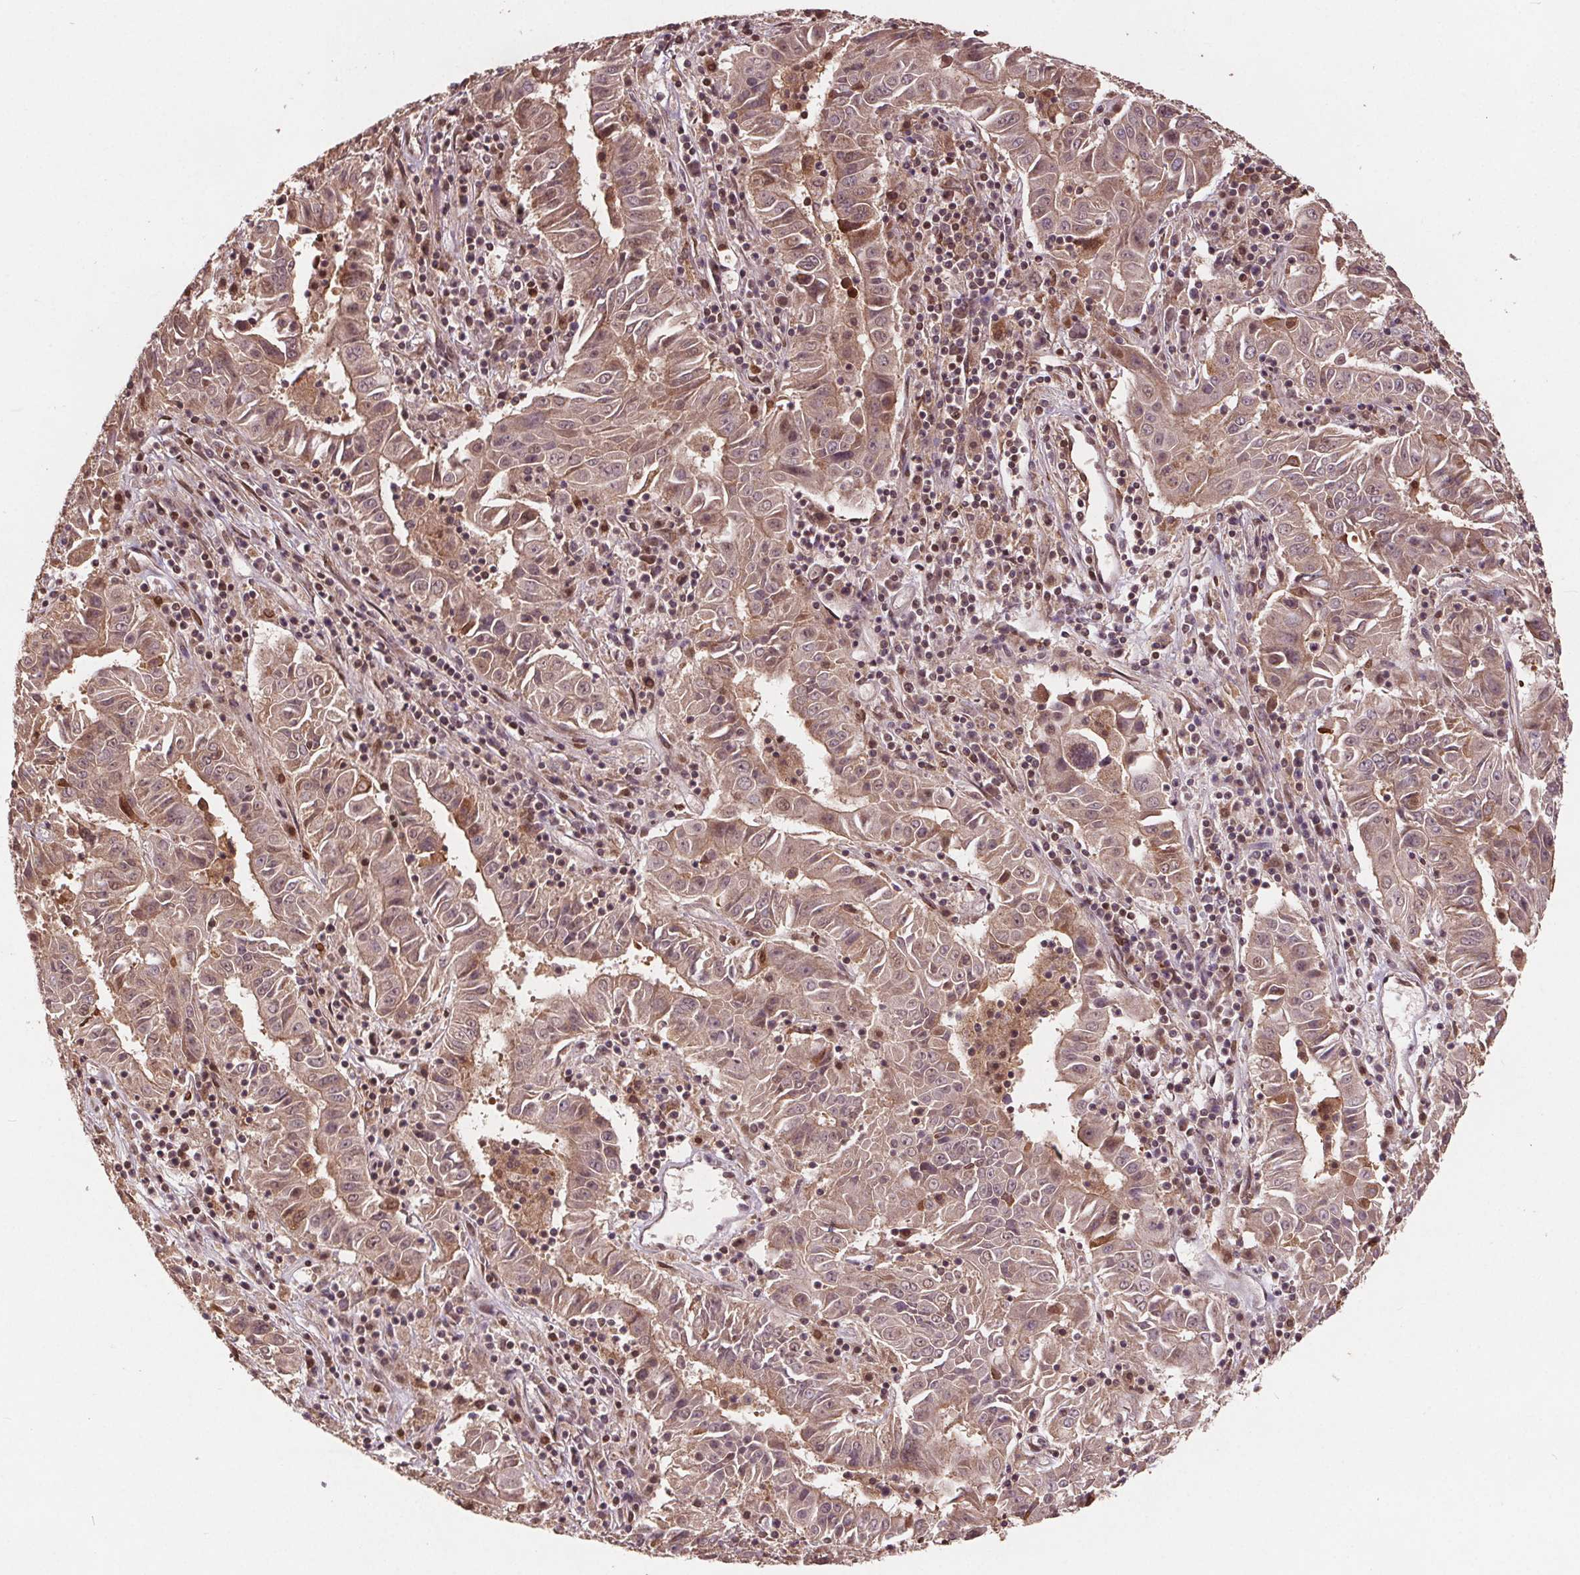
{"staining": {"intensity": "weak", "quantity": ">75%", "location": "cytoplasmic/membranous,nuclear"}, "tissue": "pancreatic cancer", "cell_type": "Tumor cells", "image_type": "cancer", "snomed": [{"axis": "morphology", "description": "Adenocarcinoma, NOS"}, {"axis": "topography", "description": "Pancreas"}], "caption": "Pancreatic adenocarcinoma stained with DAB IHC shows low levels of weak cytoplasmic/membranous and nuclear positivity in about >75% of tumor cells.", "gene": "HIF1AN", "patient": {"sex": "male", "age": 63}}